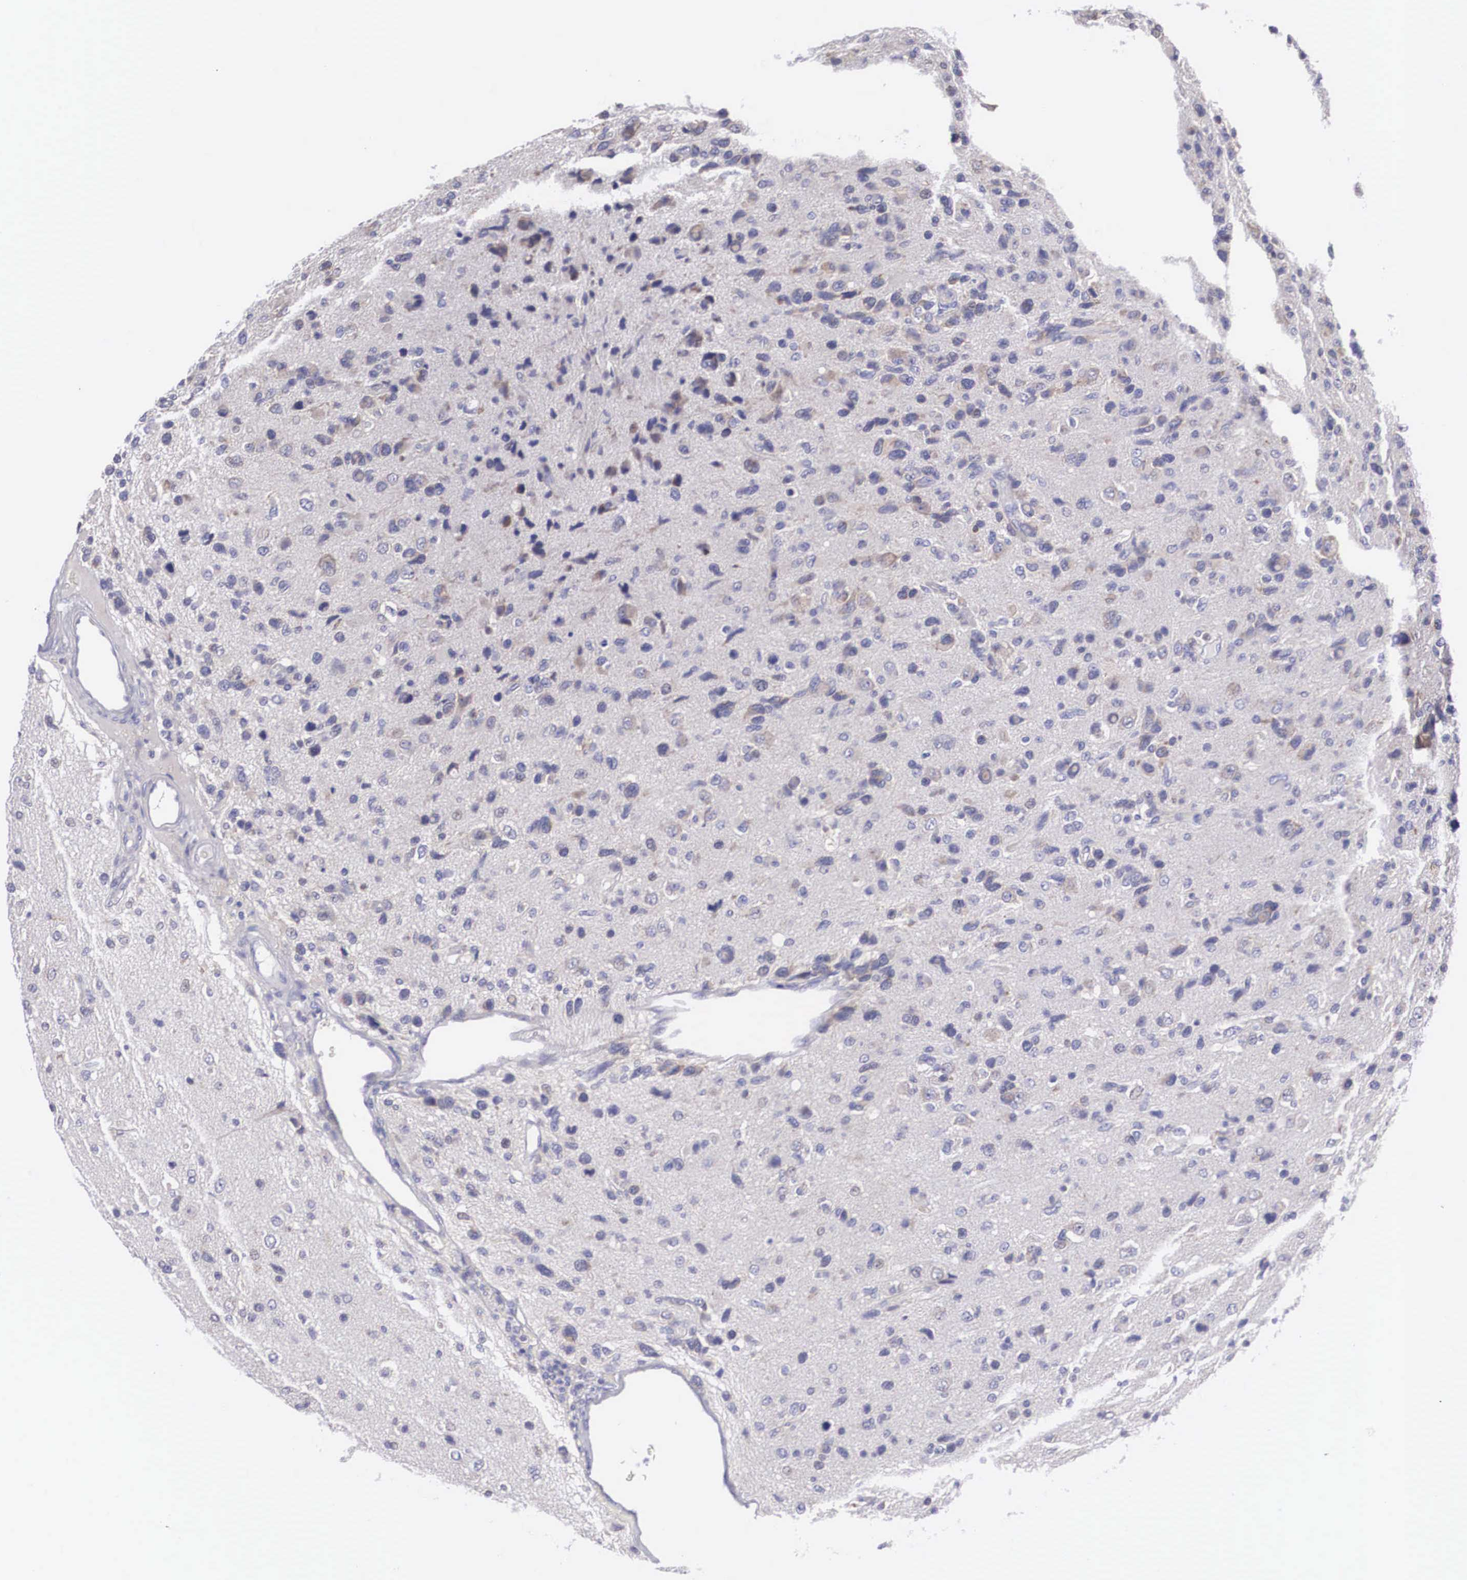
{"staining": {"intensity": "weak", "quantity": "<25%", "location": "cytoplasmic/membranous"}, "tissue": "glioma", "cell_type": "Tumor cells", "image_type": "cancer", "snomed": [{"axis": "morphology", "description": "Glioma, malignant, High grade"}, {"axis": "topography", "description": "Brain"}], "caption": "A histopathology image of human glioma is negative for staining in tumor cells.", "gene": "TXLNG", "patient": {"sex": "male", "age": 77}}